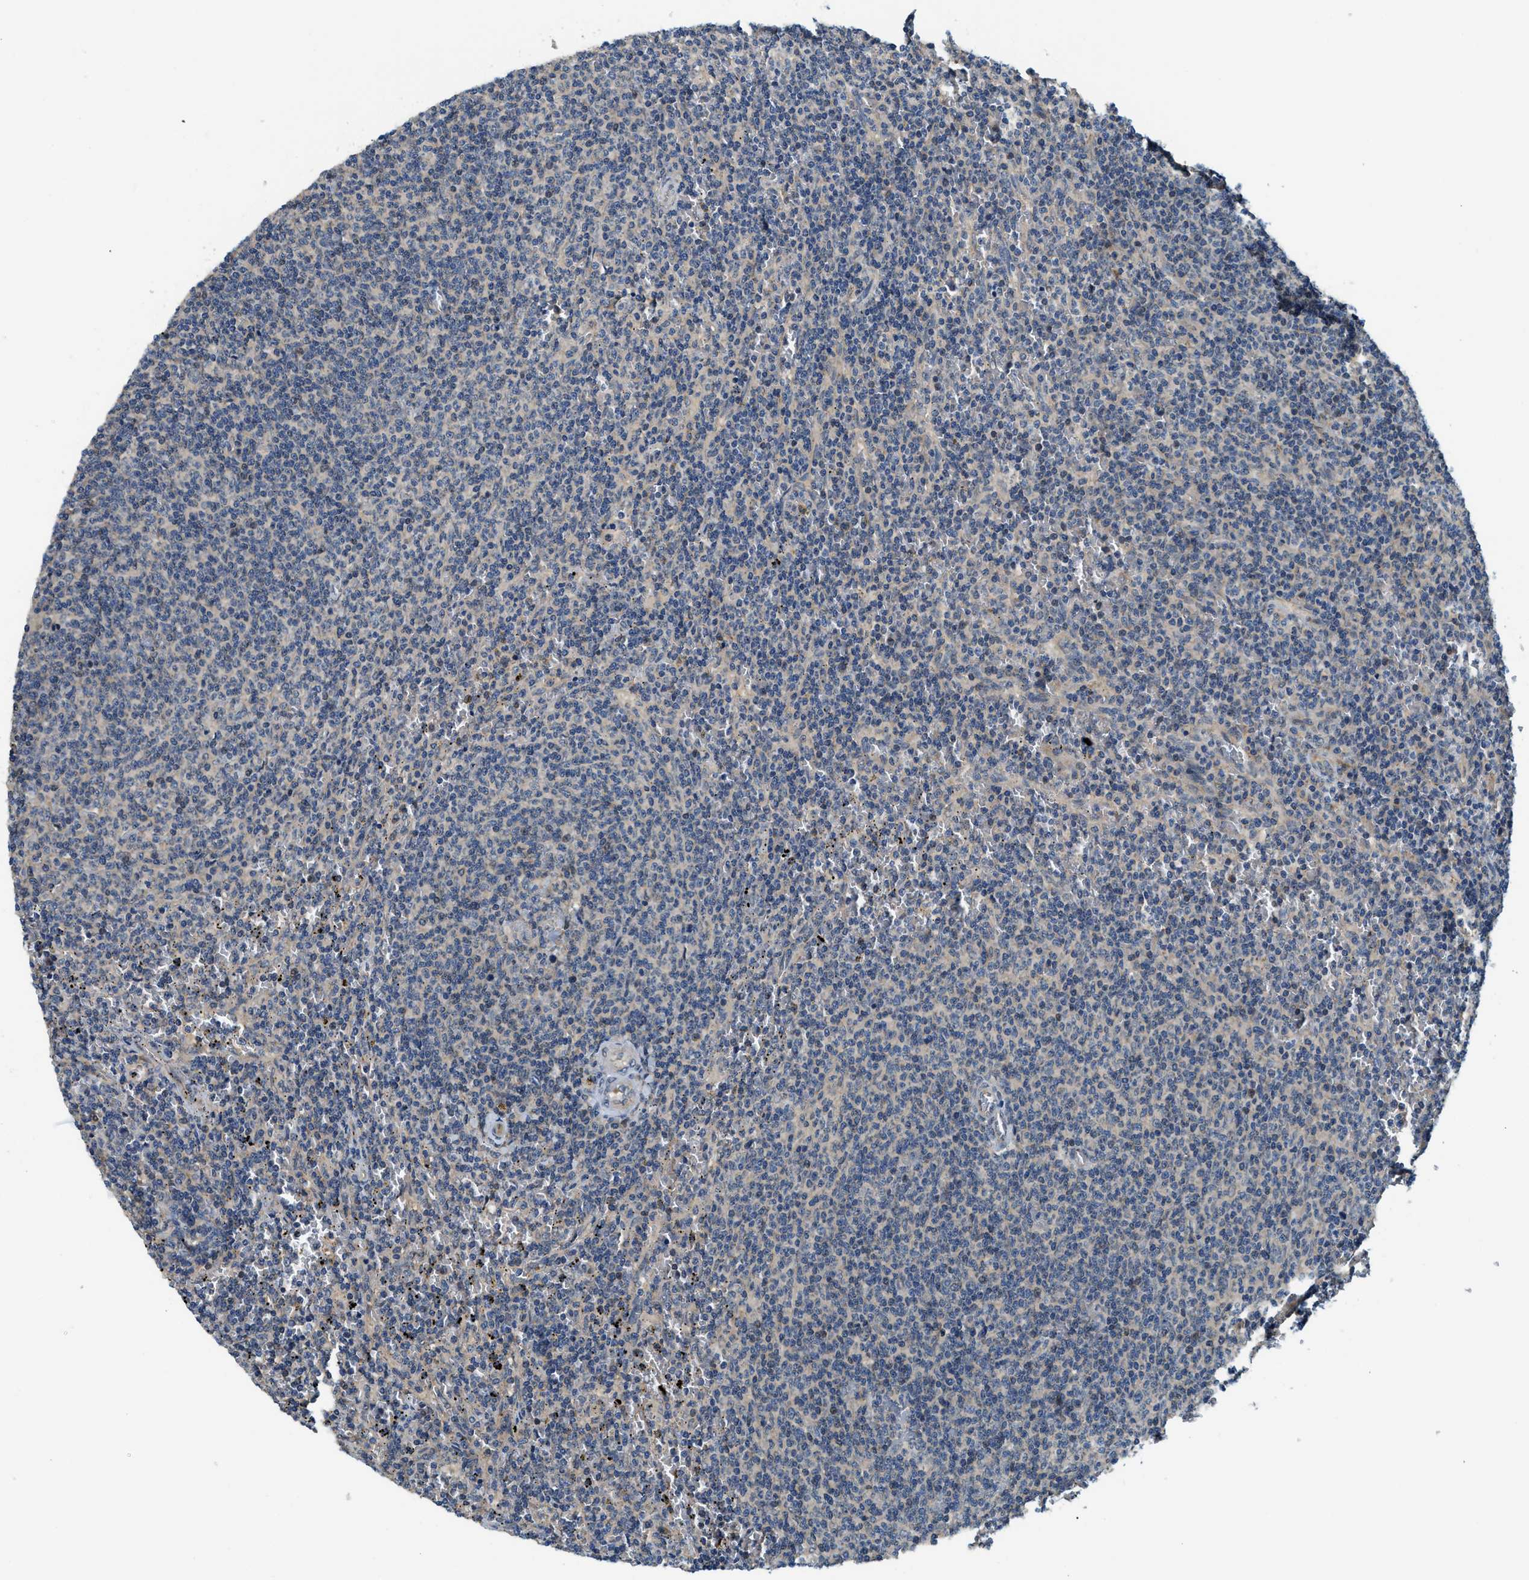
{"staining": {"intensity": "negative", "quantity": "none", "location": "none"}, "tissue": "lymphoma", "cell_type": "Tumor cells", "image_type": "cancer", "snomed": [{"axis": "morphology", "description": "Malignant lymphoma, non-Hodgkin's type, Low grade"}, {"axis": "topography", "description": "Spleen"}], "caption": "An immunohistochemistry (IHC) micrograph of low-grade malignant lymphoma, non-Hodgkin's type is shown. There is no staining in tumor cells of low-grade malignant lymphoma, non-Hodgkin's type. Nuclei are stained in blue.", "gene": "KCNK1", "patient": {"sex": "female", "age": 50}}